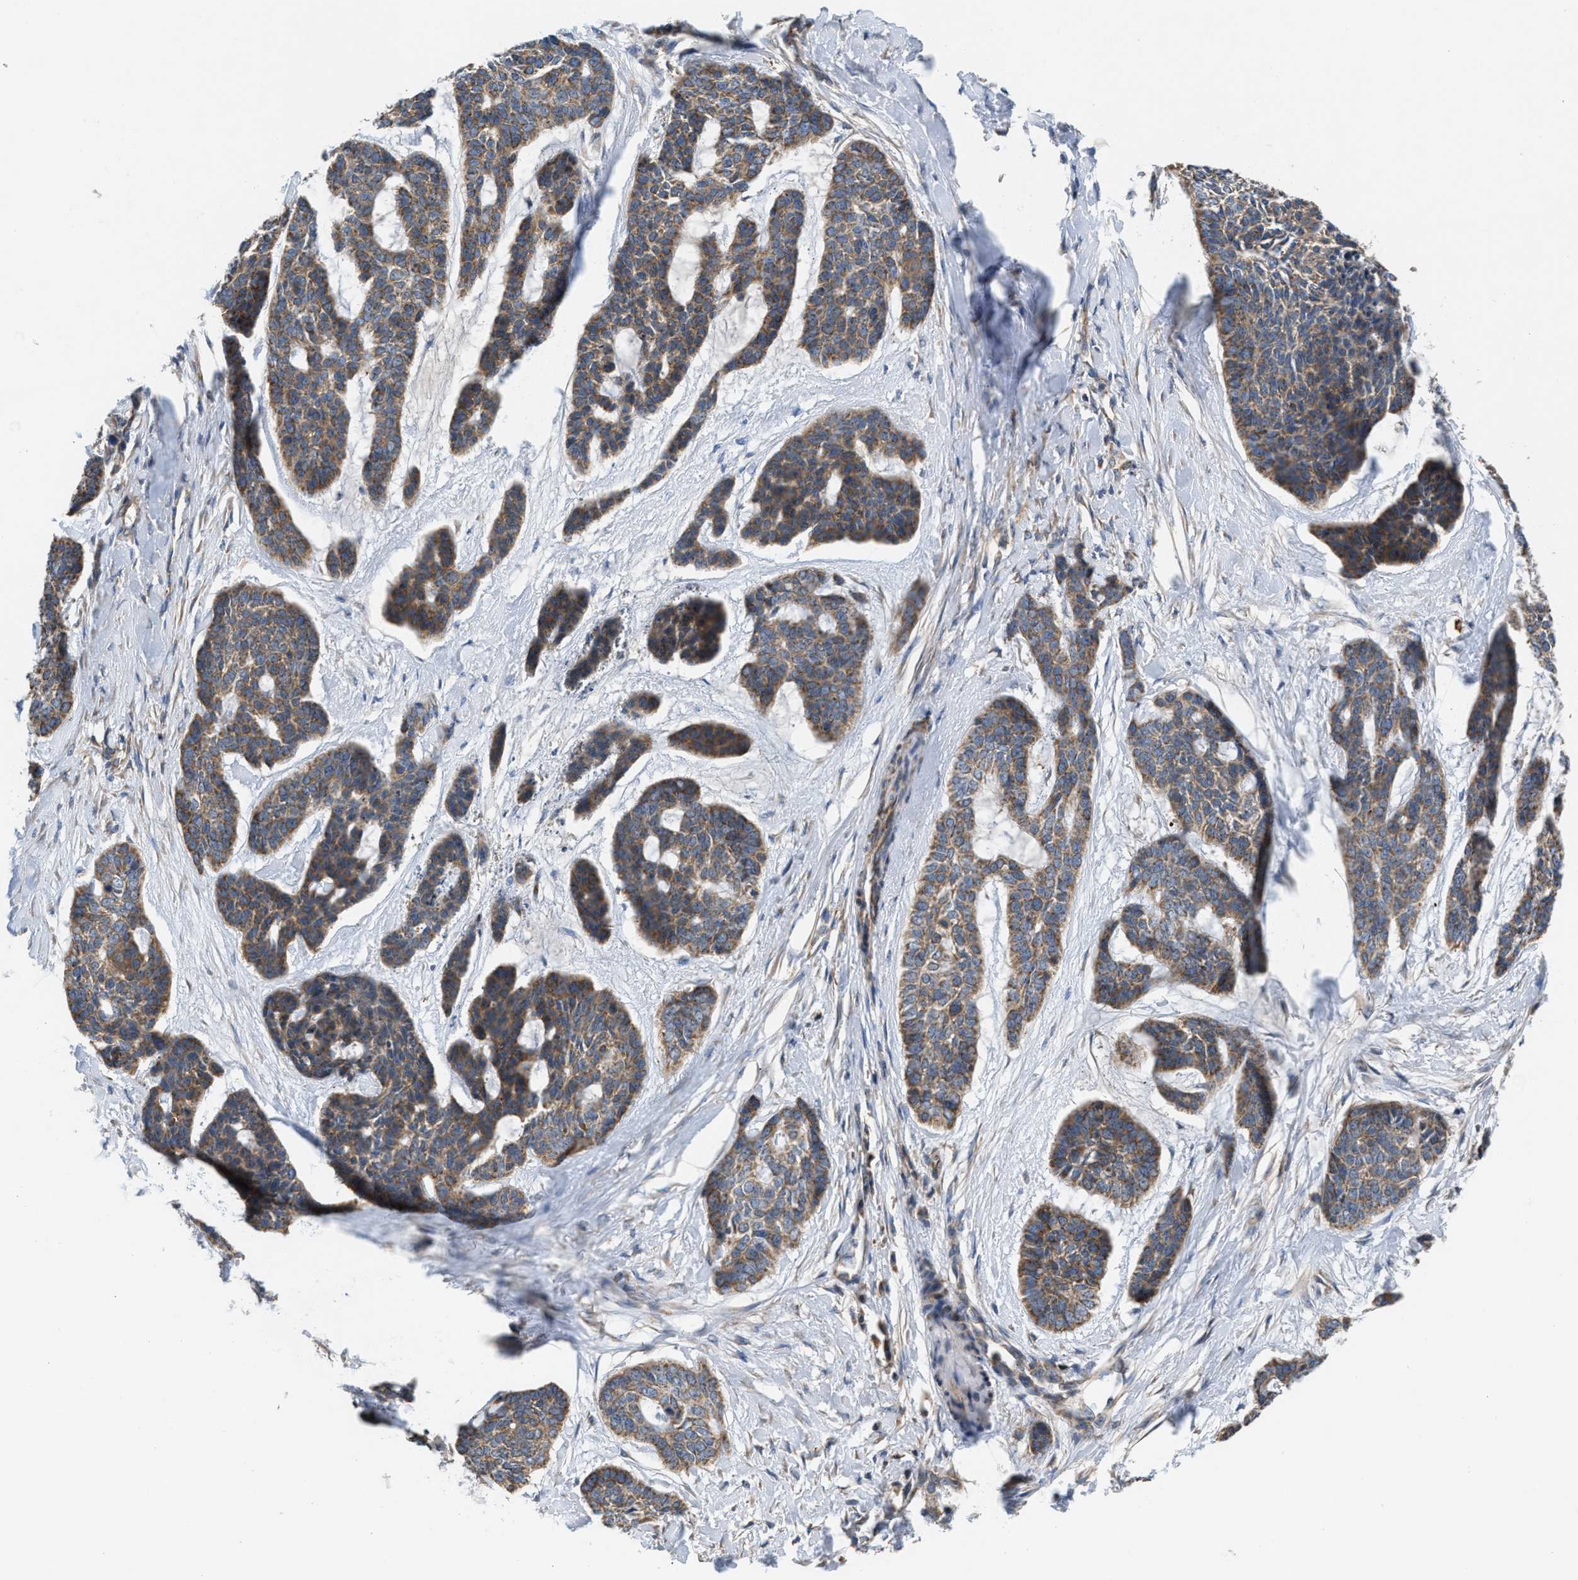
{"staining": {"intensity": "moderate", "quantity": ">75%", "location": "cytoplasmic/membranous"}, "tissue": "skin cancer", "cell_type": "Tumor cells", "image_type": "cancer", "snomed": [{"axis": "morphology", "description": "Basal cell carcinoma"}, {"axis": "topography", "description": "Skin"}], "caption": "DAB immunohistochemical staining of human basal cell carcinoma (skin) shows moderate cytoplasmic/membranous protein staining in approximately >75% of tumor cells. (Brightfield microscopy of DAB IHC at high magnification).", "gene": "TACO1", "patient": {"sex": "female", "age": 64}}